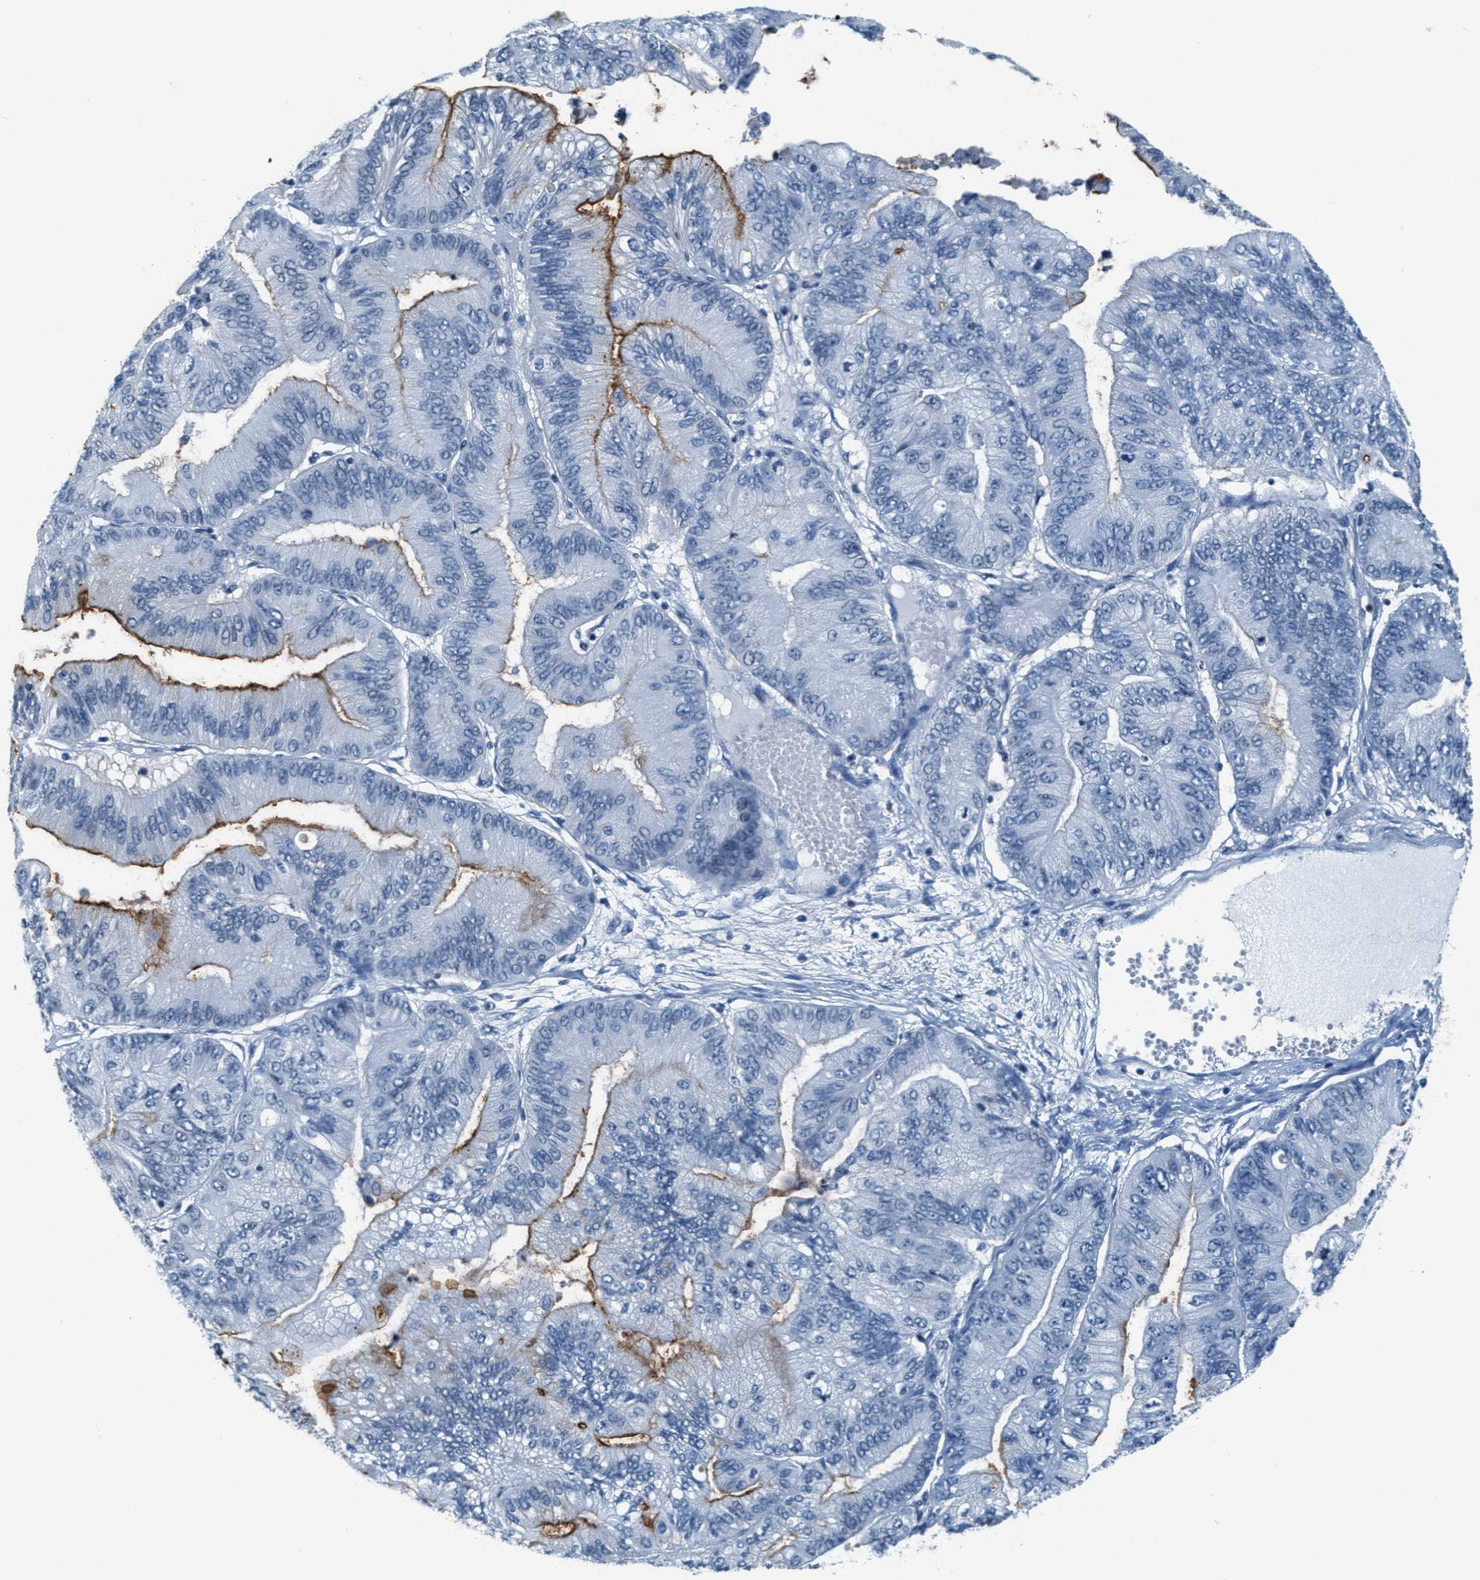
{"staining": {"intensity": "strong", "quantity": "<25%", "location": "cytoplasmic/membranous"}, "tissue": "ovarian cancer", "cell_type": "Tumor cells", "image_type": "cancer", "snomed": [{"axis": "morphology", "description": "Cystadenocarcinoma, mucinous, NOS"}, {"axis": "topography", "description": "Ovary"}], "caption": "IHC image of neoplastic tissue: human ovarian cancer stained using IHC shows medium levels of strong protein expression localized specifically in the cytoplasmic/membranous of tumor cells, appearing as a cytoplasmic/membranous brown color.", "gene": "CA4", "patient": {"sex": "female", "age": 61}}